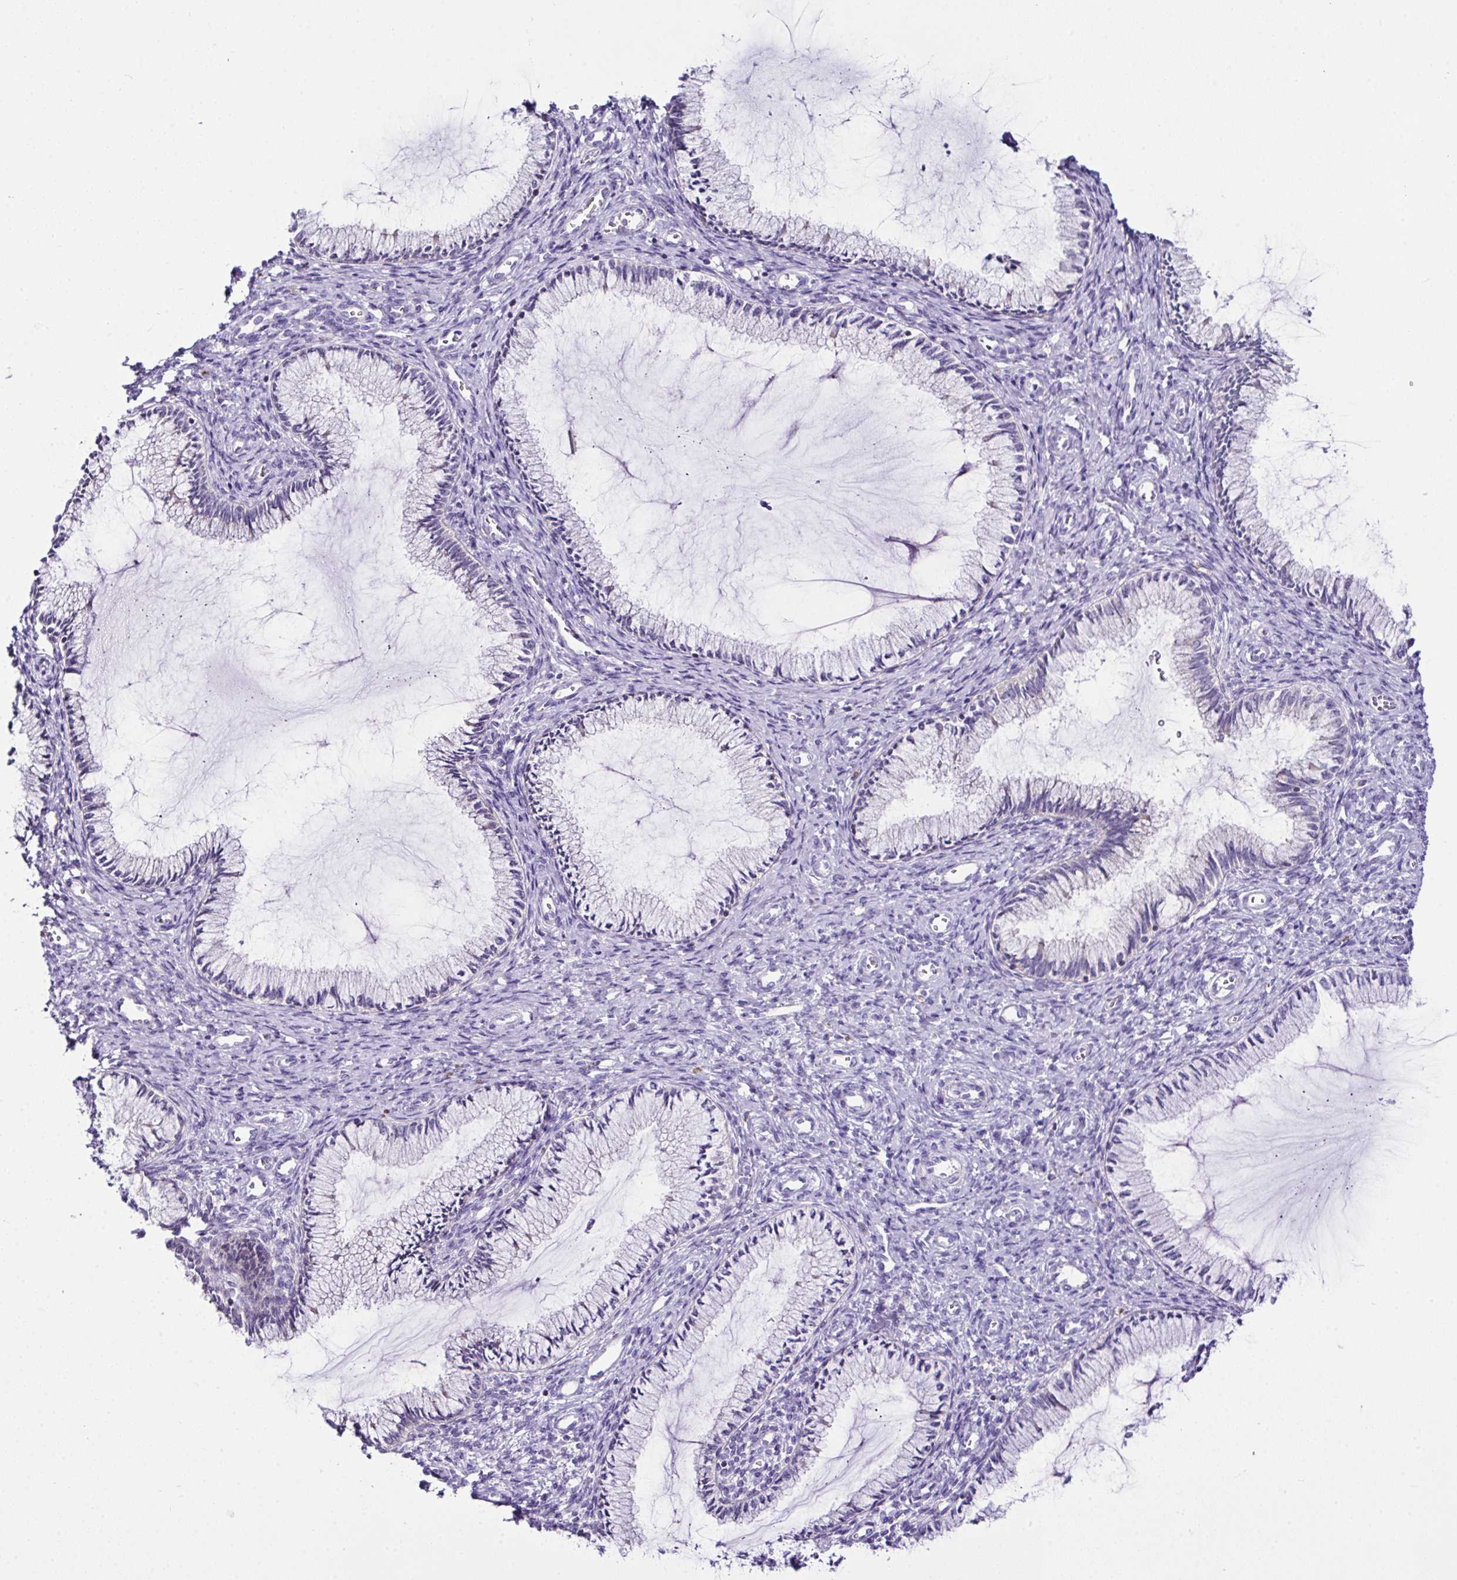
{"staining": {"intensity": "negative", "quantity": "none", "location": "none"}, "tissue": "cervix", "cell_type": "Glandular cells", "image_type": "normal", "snomed": [{"axis": "morphology", "description": "Normal tissue, NOS"}, {"axis": "topography", "description": "Cervix"}], "caption": "DAB (3,3'-diaminobenzidine) immunohistochemical staining of benign cervix displays no significant expression in glandular cells.", "gene": "D2HGDH", "patient": {"sex": "female", "age": 24}}